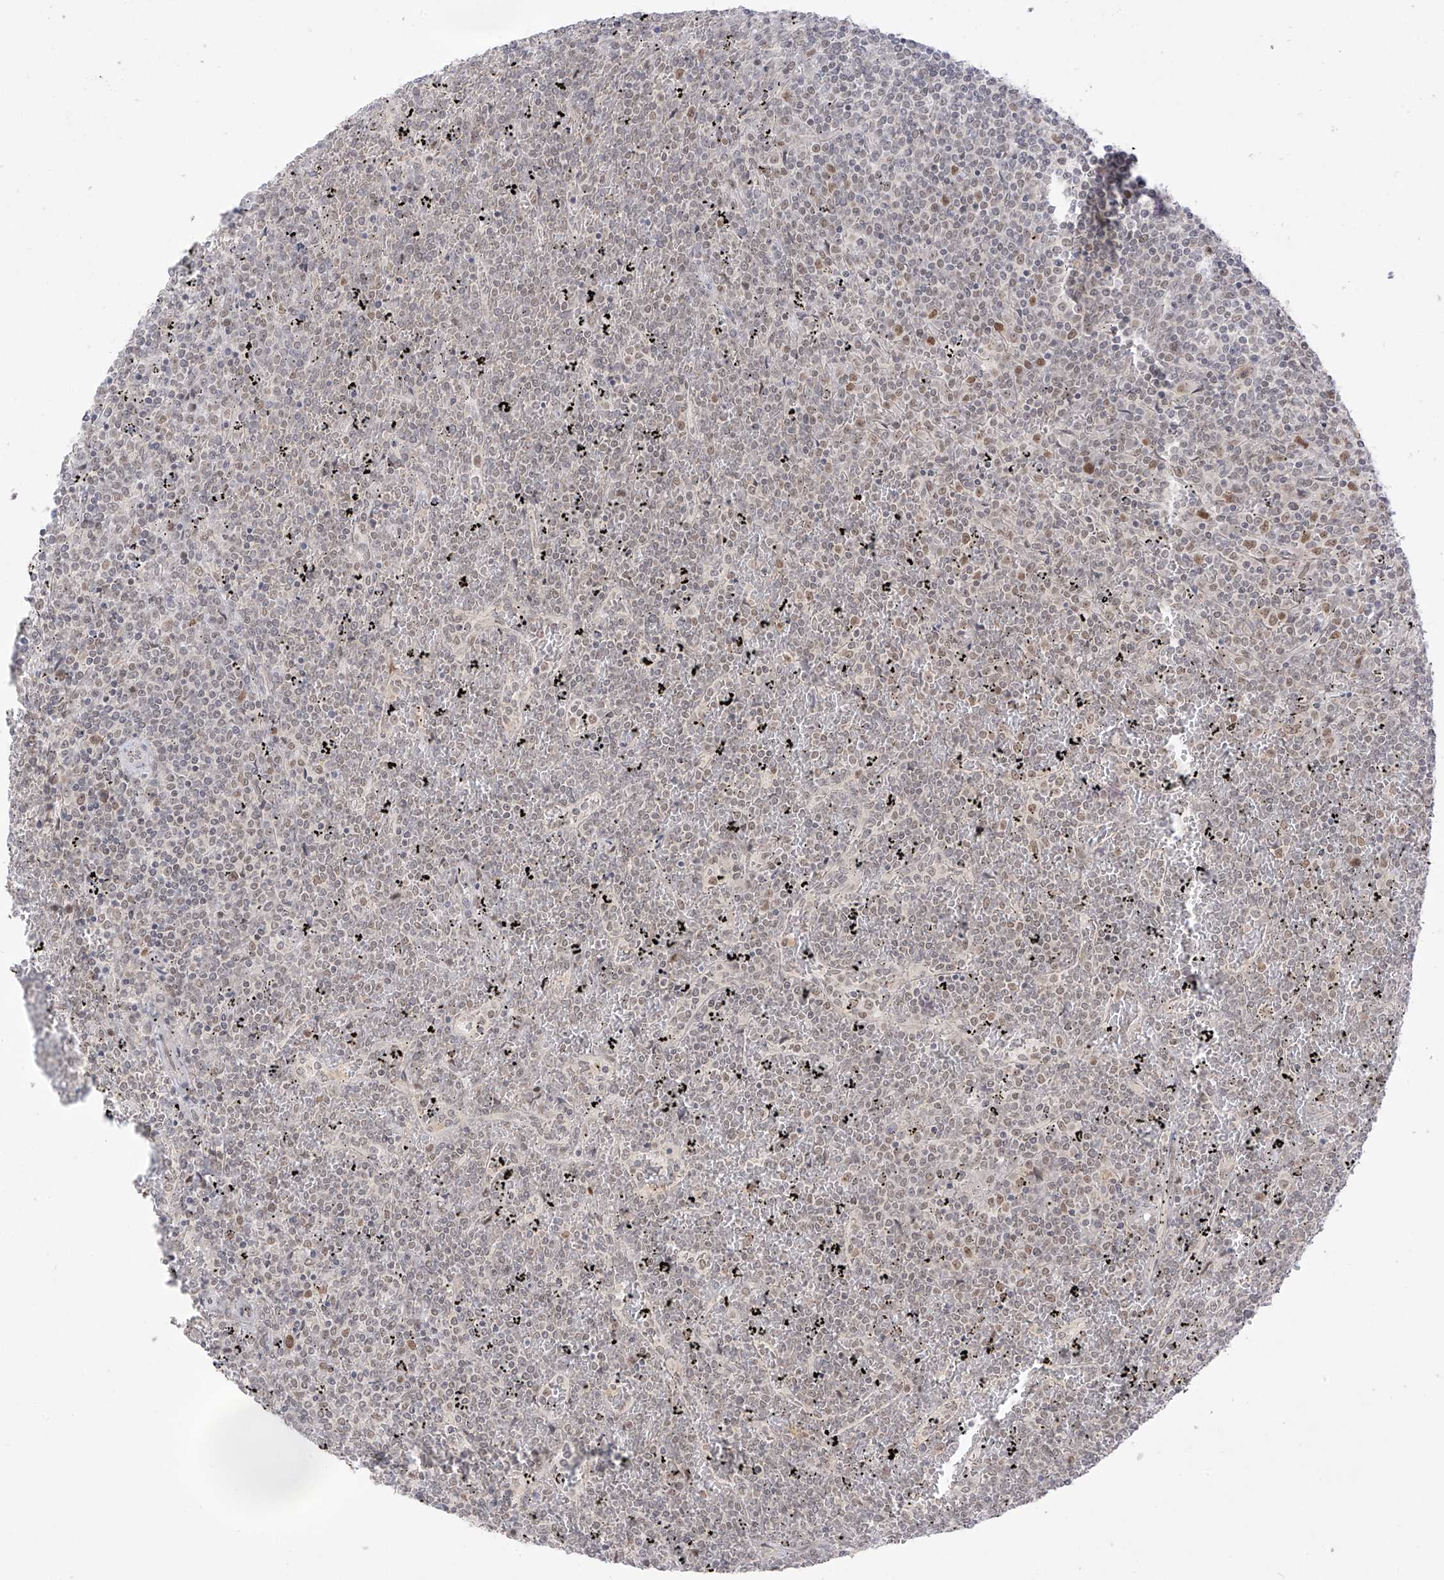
{"staining": {"intensity": "weak", "quantity": "25%-75%", "location": "nuclear"}, "tissue": "lymphoma", "cell_type": "Tumor cells", "image_type": "cancer", "snomed": [{"axis": "morphology", "description": "Malignant lymphoma, non-Hodgkin's type, Low grade"}, {"axis": "topography", "description": "Spleen"}], "caption": "Human low-grade malignant lymphoma, non-Hodgkin's type stained with a protein marker exhibits weak staining in tumor cells.", "gene": "OGT", "patient": {"sex": "female", "age": 19}}